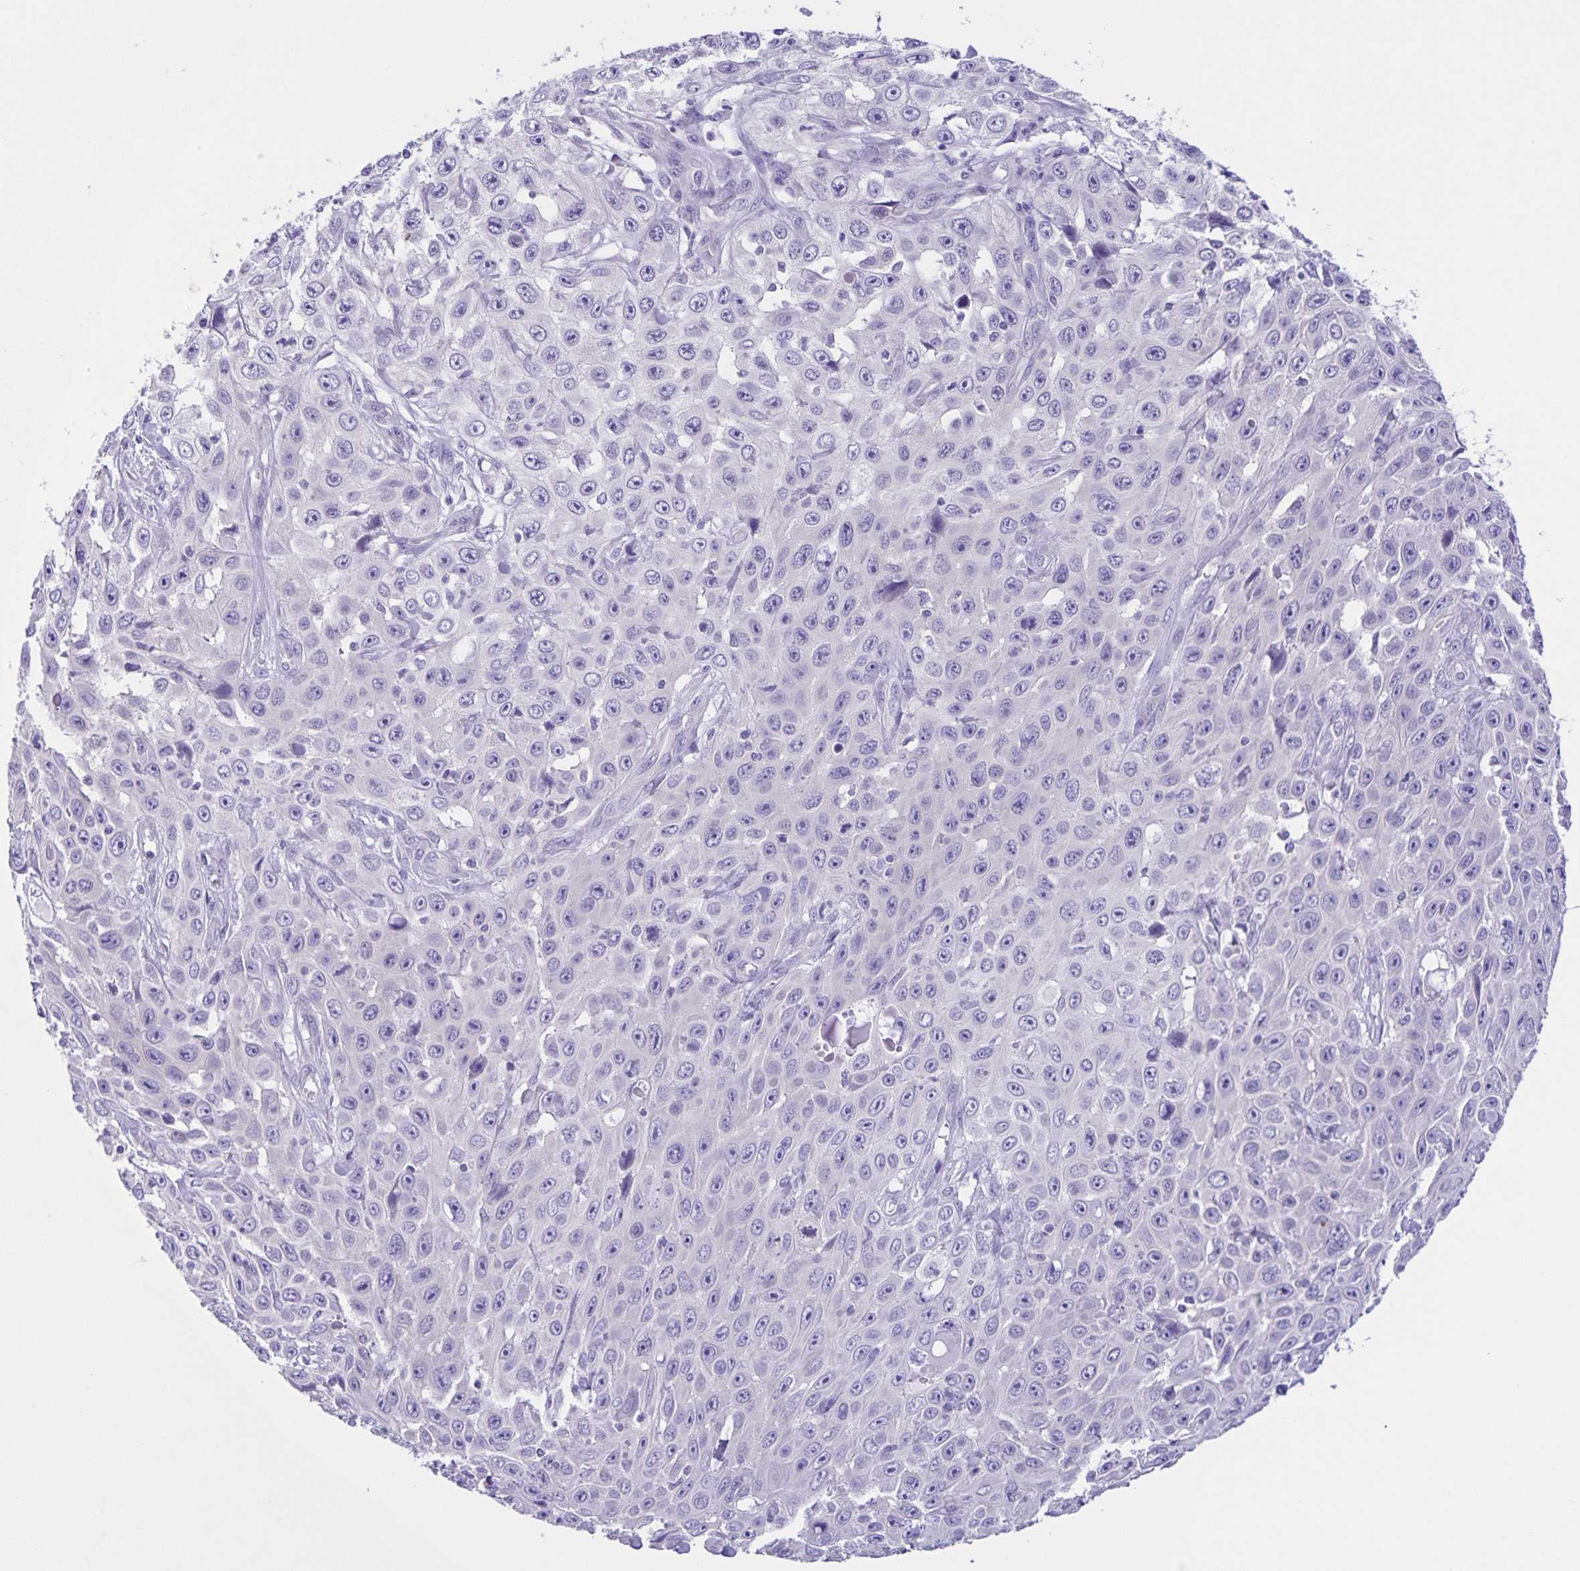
{"staining": {"intensity": "negative", "quantity": "none", "location": "none"}, "tissue": "skin cancer", "cell_type": "Tumor cells", "image_type": "cancer", "snomed": [{"axis": "morphology", "description": "Squamous cell carcinoma, NOS"}, {"axis": "topography", "description": "Skin"}], "caption": "Tumor cells are negative for protein expression in human skin cancer (squamous cell carcinoma). (Immunohistochemistry, brightfield microscopy, high magnification).", "gene": "CAPSL", "patient": {"sex": "male", "age": 82}}